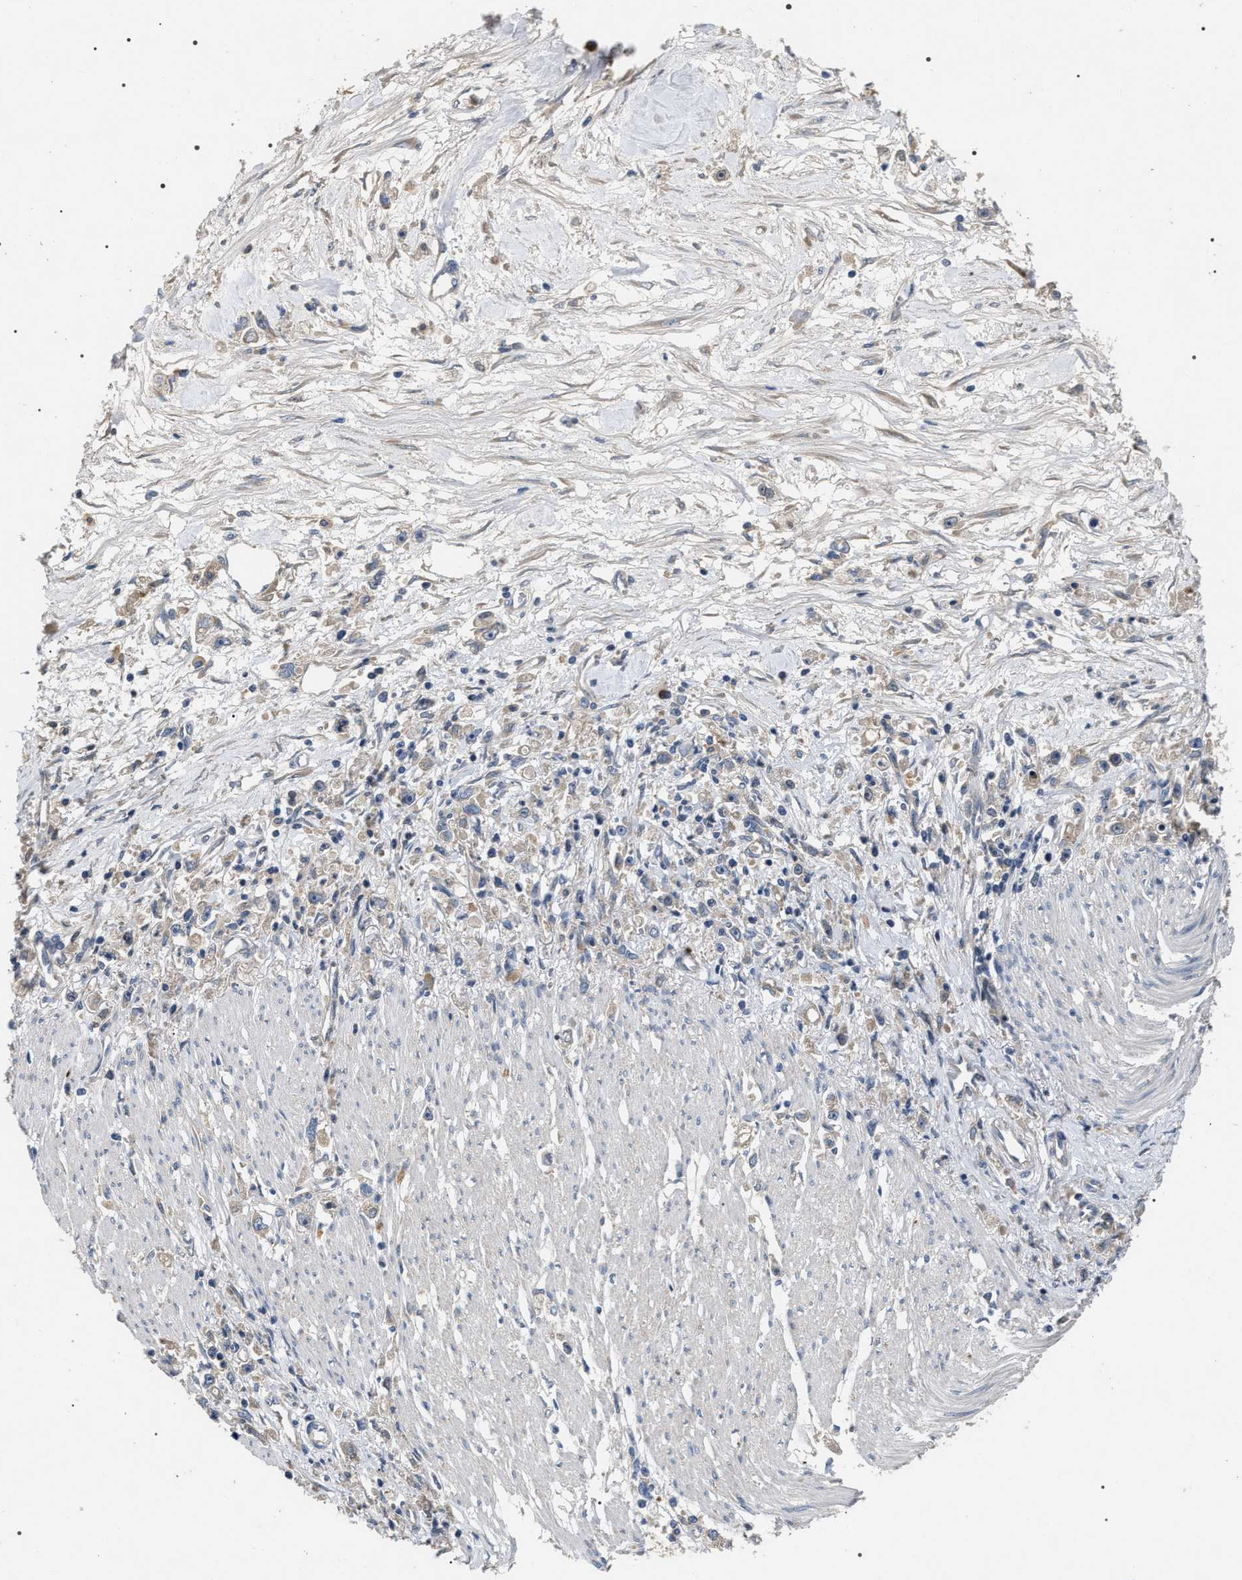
{"staining": {"intensity": "negative", "quantity": "none", "location": "none"}, "tissue": "stomach cancer", "cell_type": "Tumor cells", "image_type": "cancer", "snomed": [{"axis": "morphology", "description": "Adenocarcinoma, NOS"}, {"axis": "topography", "description": "Stomach"}], "caption": "Human stomach cancer stained for a protein using immunohistochemistry exhibits no staining in tumor cells.", "gene": "IFT81", "patient": {"sex": "female", "age": 59}}